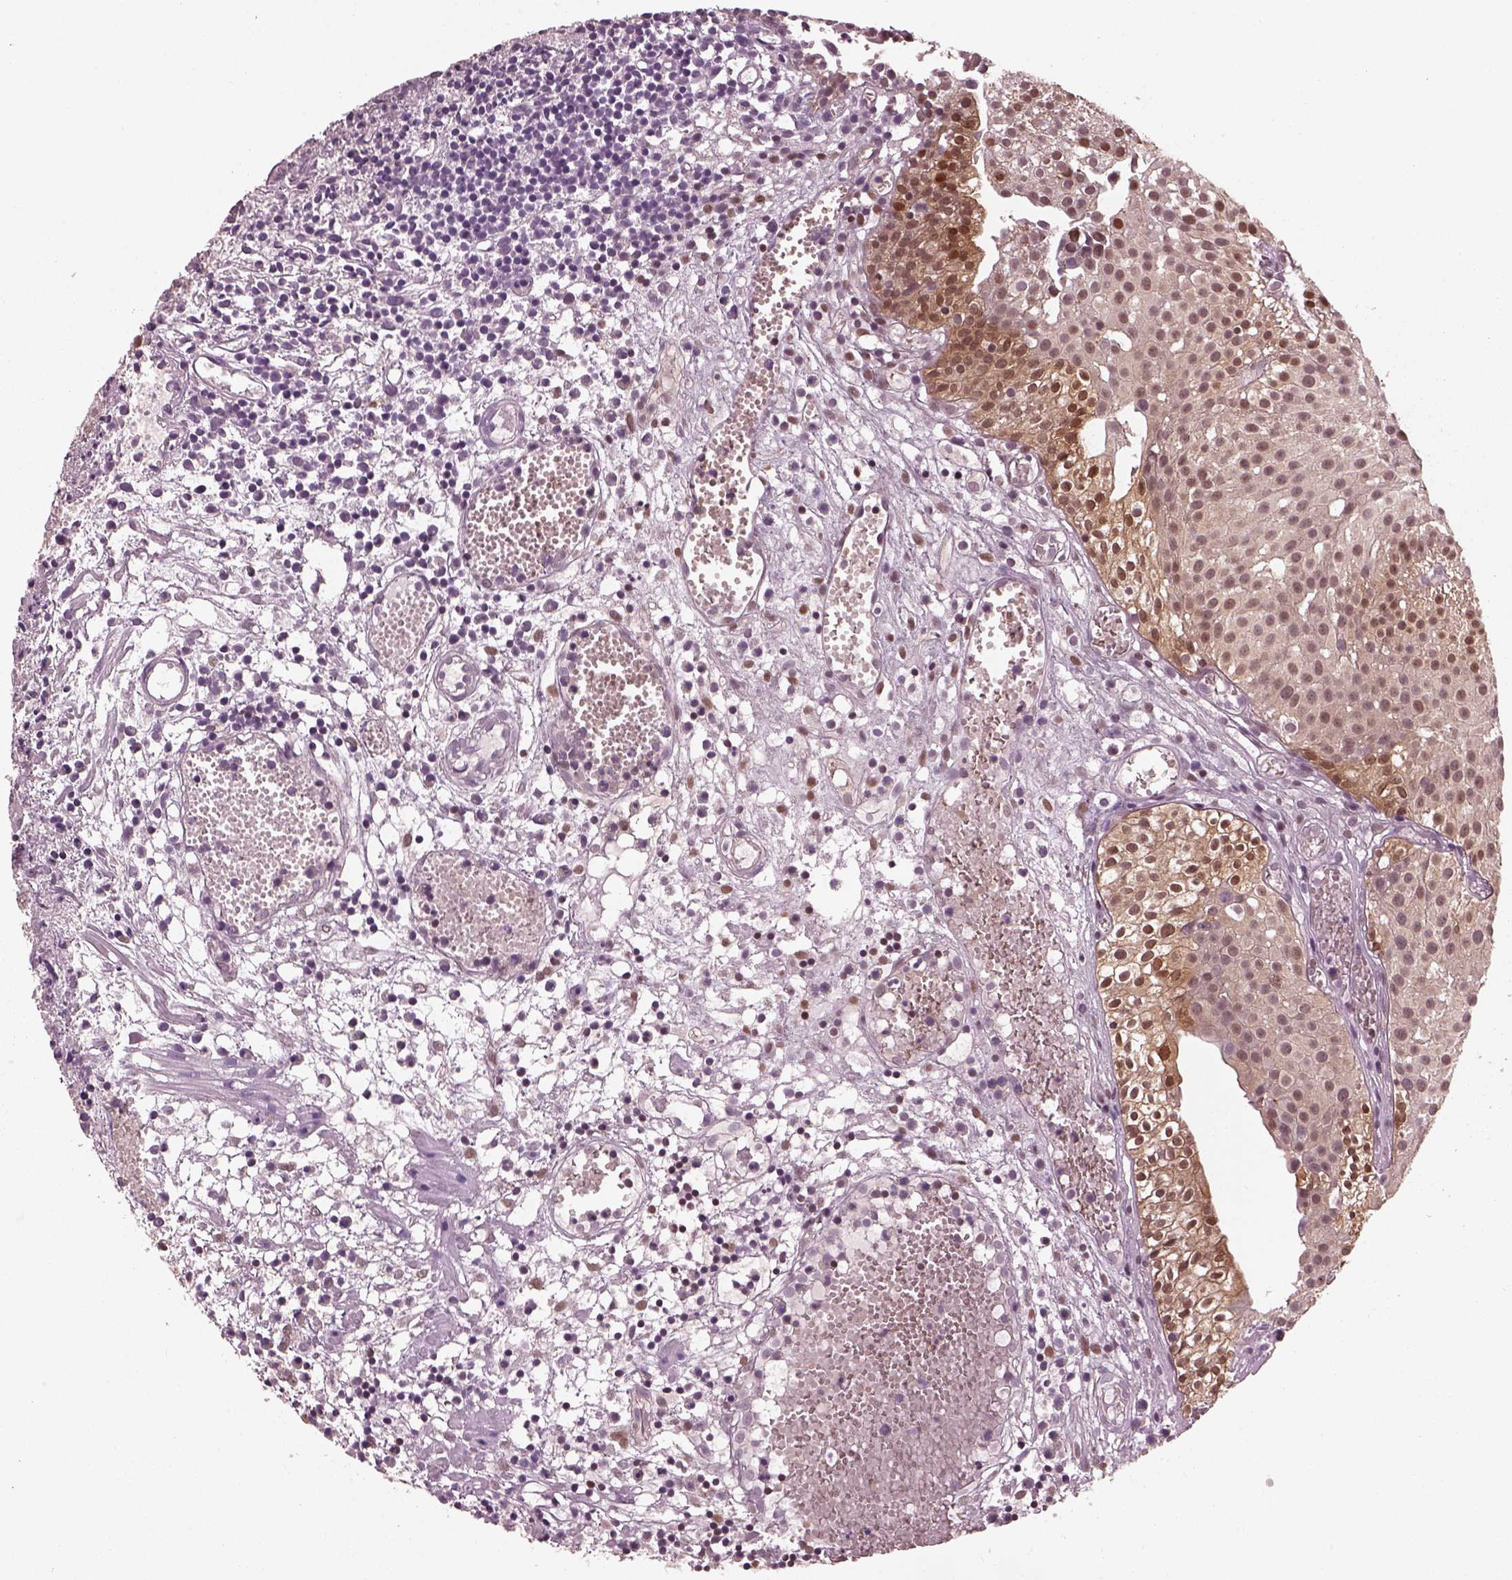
{"staining": {"intensity": "moderate", "quantity": ">75%", "location": "cytoplasmic/membranous"}, "tissue": "urothelial cancer", "cell_type": "Tumor cells", "image_type": "cancer", "snomed": [{"axis": "morphology", "description": "Urothelial carcinoma, Low grade"}, {"axis": "topography", "description": "Urinary bladder"}], "caption": "A brown stain shows moderate cytoplasmic/membranous expression of a protein in human urothelial cancer tumor cells. The staining was performed using DAB, with brown indicating positive protein expression. Nuclei are stained blue with hematoxylin.", "gene": "SRI", "patient": {"sex": "male", "age": 79}}